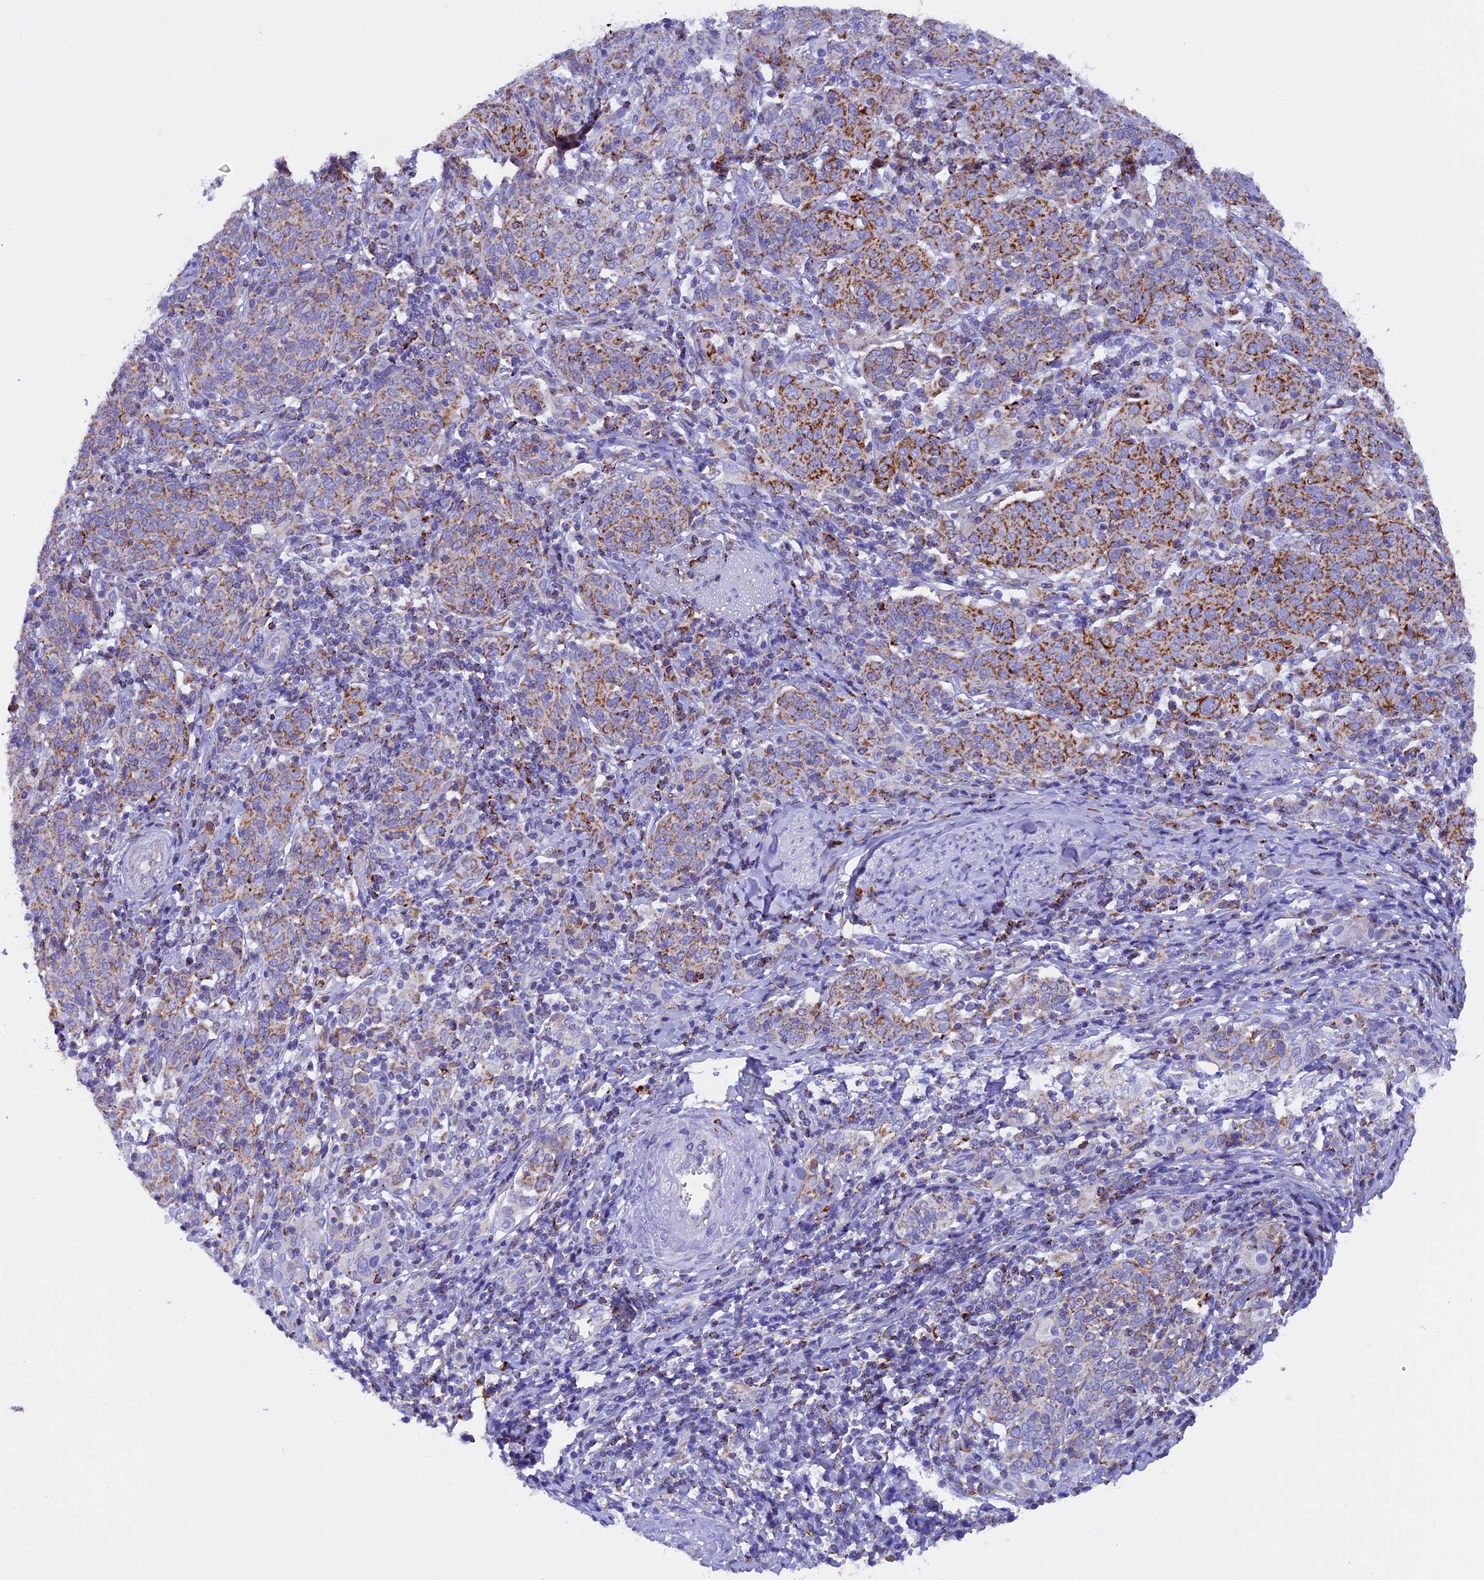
{"staining": {"intensity": "moderate", "quantity": "25%-75%", "location": "cytoplasmic/membranous"}, "tissue": "cervical cancer", "cell_type": "Tumor cells", "image_type": "cancer", "snomed": [{"axis": "morphology", "description": "Squamous cell carcinoma, NOS"}, {"axis": "topography", "description": "Cervix"}], "caption": "A brown stain labels moderate cytoplasmic/membranous positivity of a protein in cervical cancer (squamous cell carcinoma) tumor cells. The staining is performed using DAB (3,3'-diaminobenzidine) brown chromogen to label protein expression. The nuclei are counter-stained blue using hematoxylin.", "gene": "SLC8B1", "patient": {"sex": "female", "age": 67}}